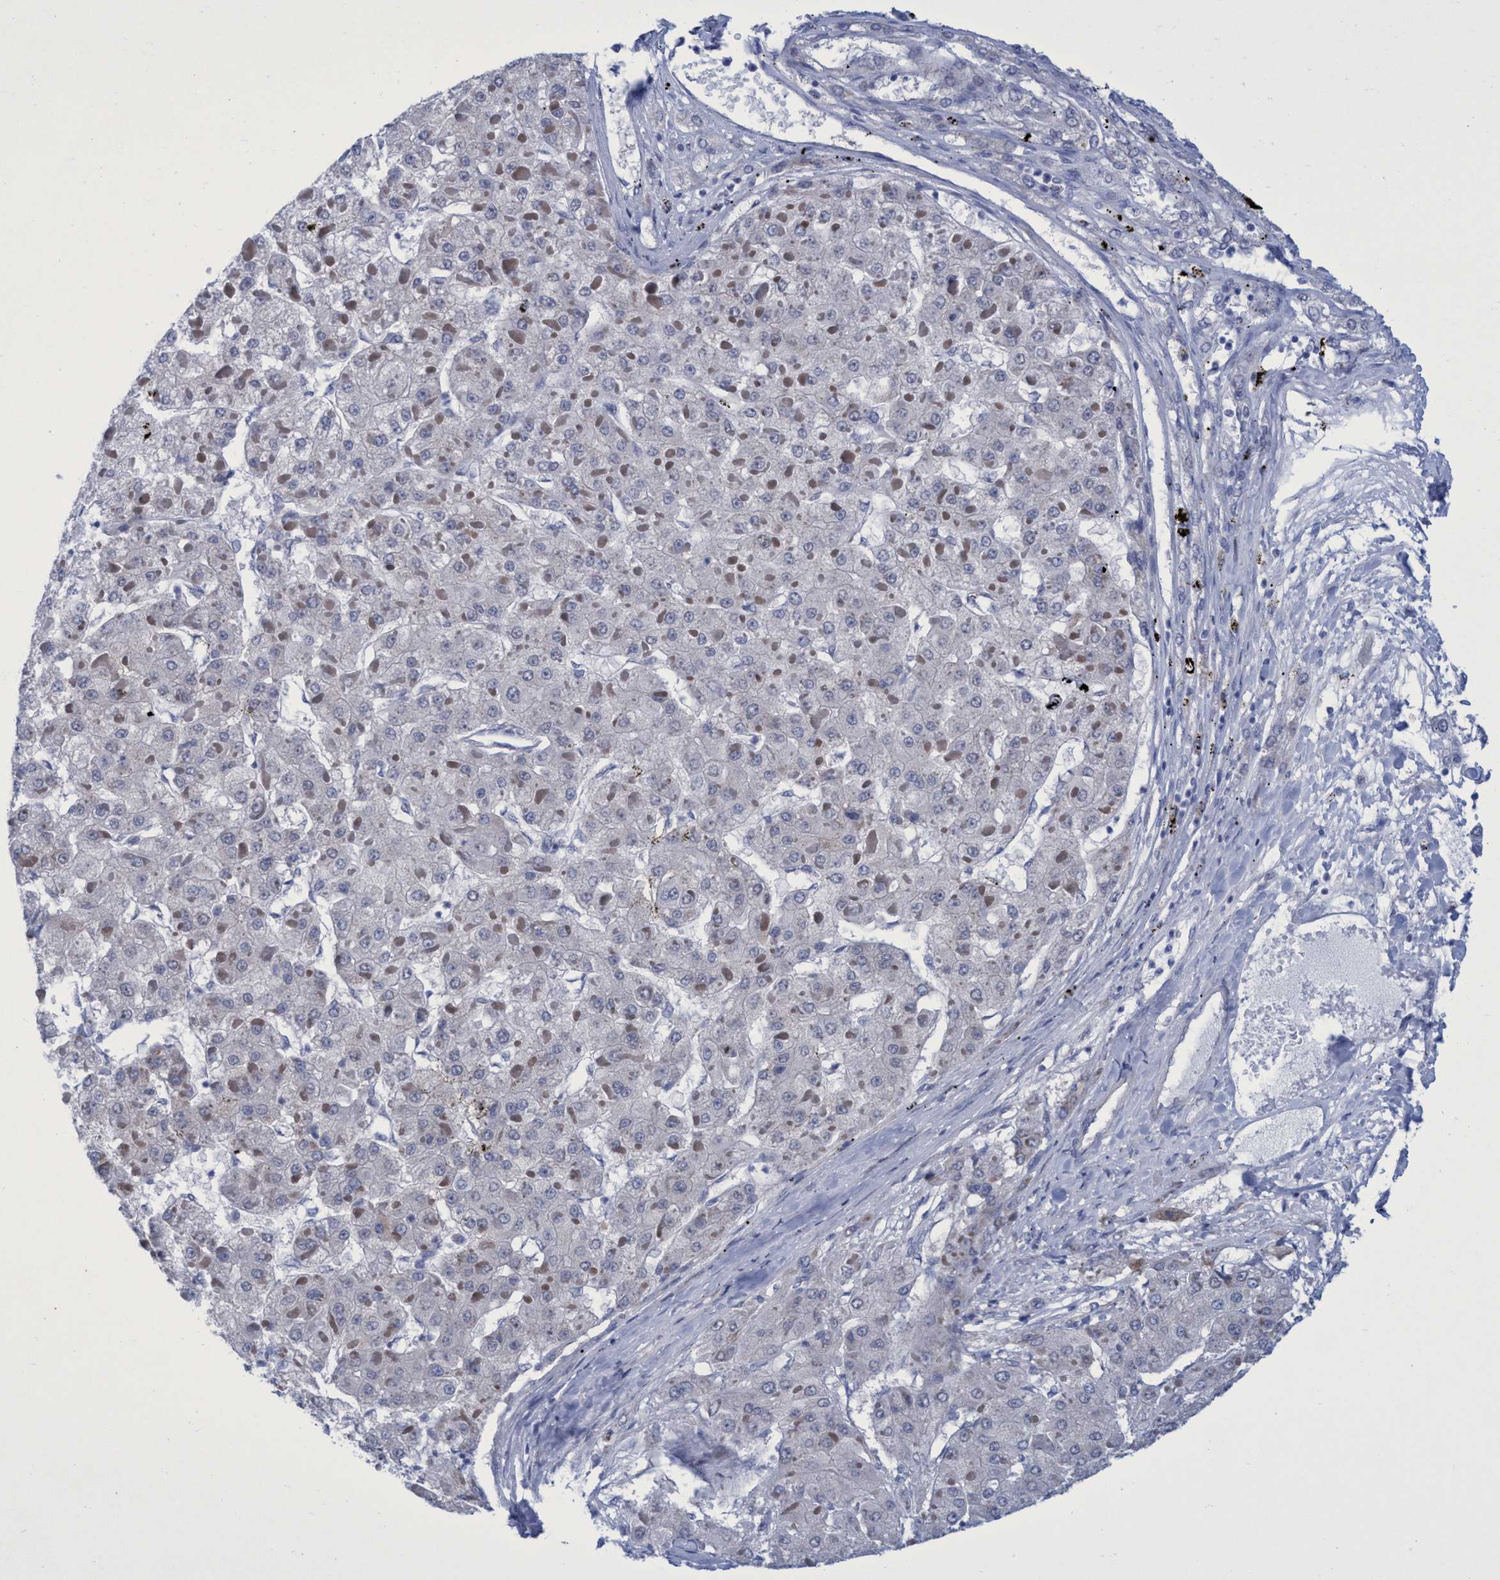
{"staining": {"intensity": "negative", "quantity": "none", "location": "none"}, "tissue": "liver cancer", "cell_type": "Tumor cells", "image_type": "cancer", "snomed": [{"axis": "morphology", "description": "Carcinoma, Hepatocellular, NOS"}, {"axis": "topography", "description": "Liver"}], "caption": "Protein analysis of liver cancer (hepatocellular carcinoma) shows no significant staining in tumor cells. Nuclei are stained in blue.", "gene": "R3HCC1", "patient": {"sex": "female", "age": 73}}